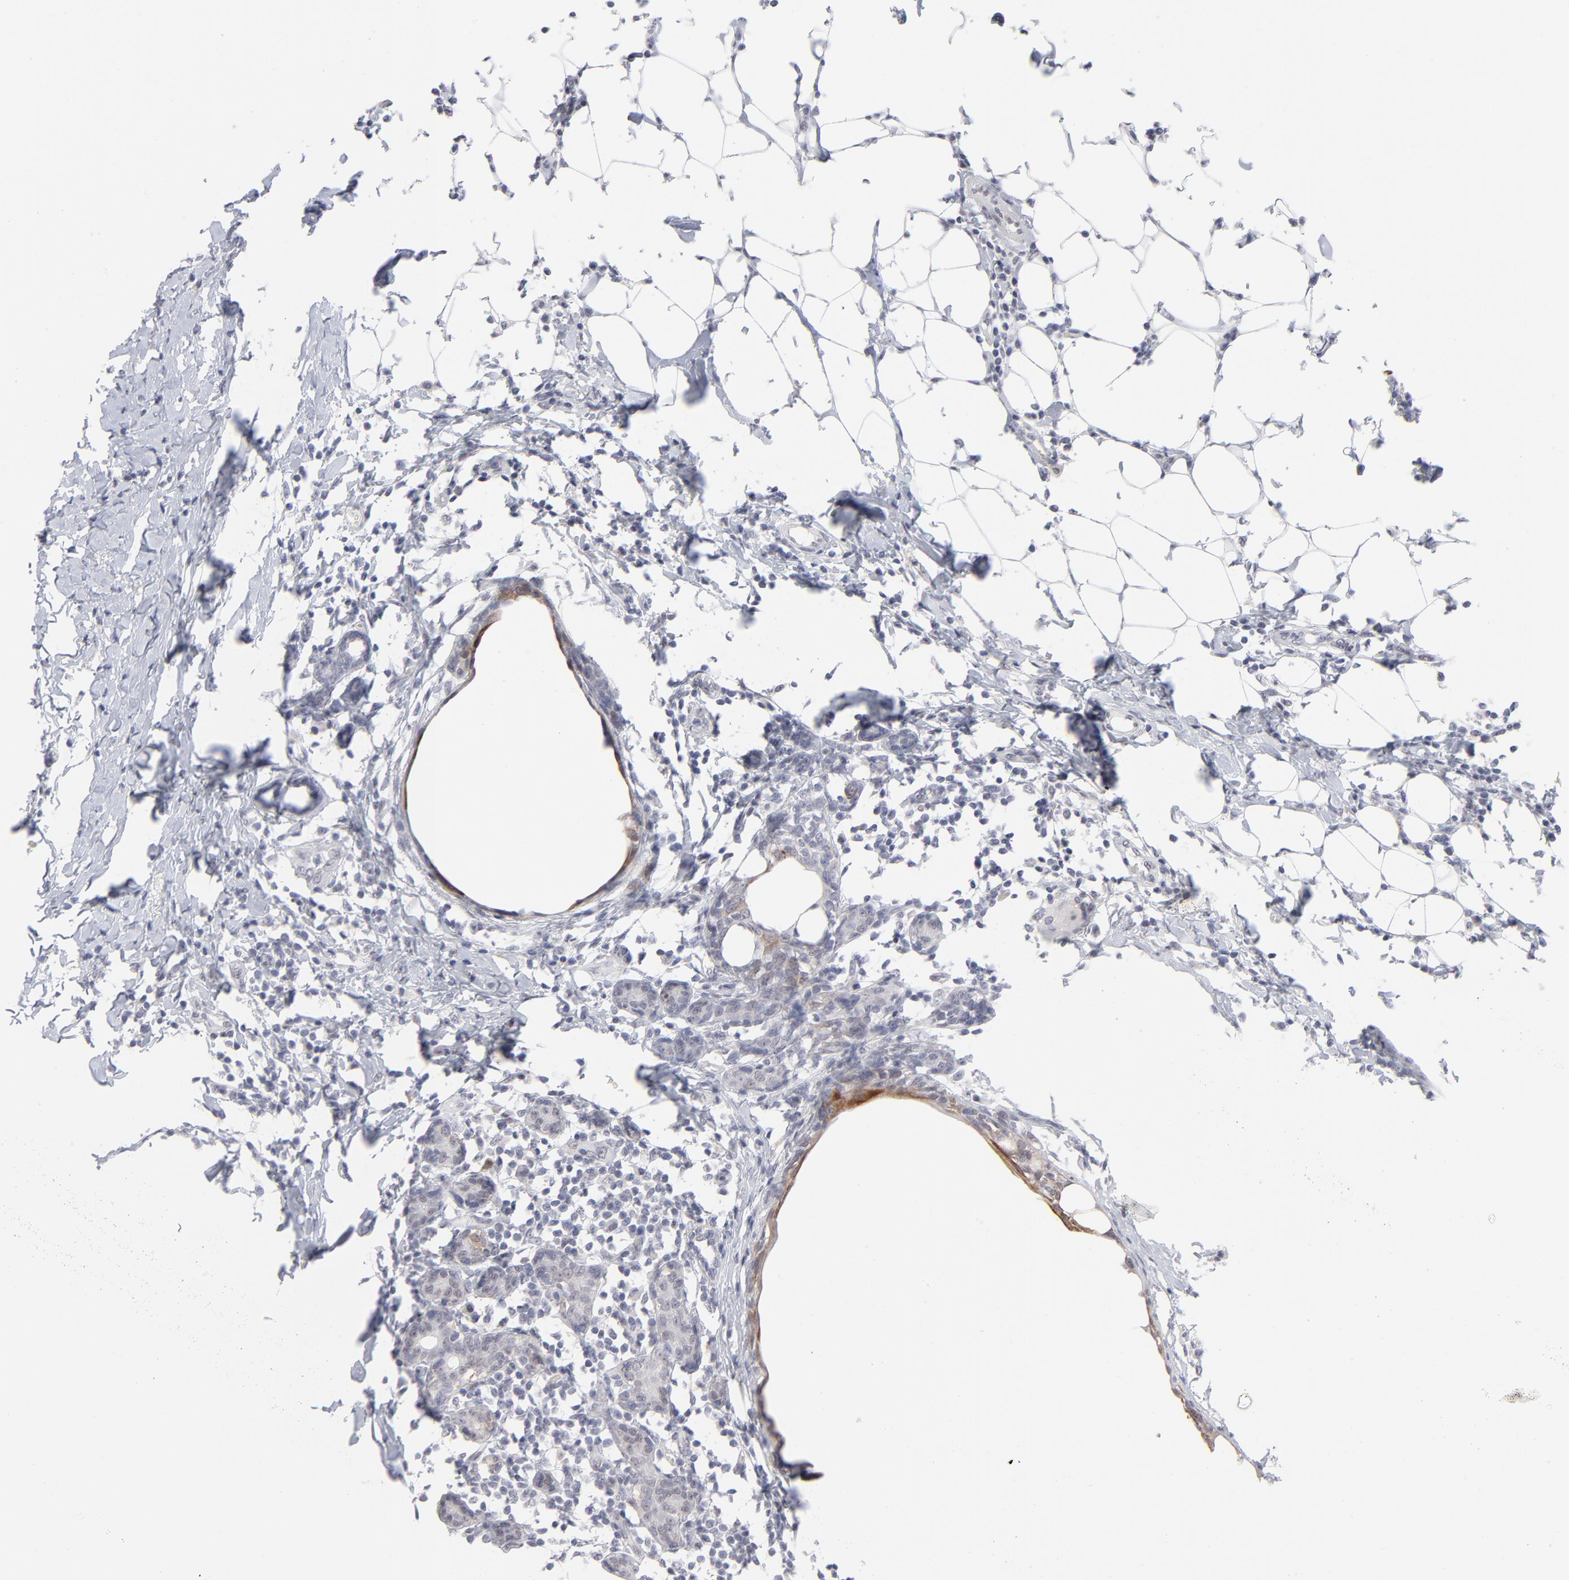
{"staining": {"intensity": "negative", "quantity": "none", "location": "none"}, "tissue": "breast cancer", "cell_type": "Tumor cells", "image_type": "cancer", "snomed": [{"axis": "morphology", "description": "Duct carcinoma"}, {"axis": "topography", "description": "Breast"}], "caption": "Tumor cells are negative for brown protein staining in breast cancer (invasive ductal carcinoma). The staining is performed using DAB (3,3'-diaminobenzidine) brown chromogen with nuclei counter-stained in using hematoxylin.", "gene": "CCR2", "patient": {"sex": "female", "age": 40}}